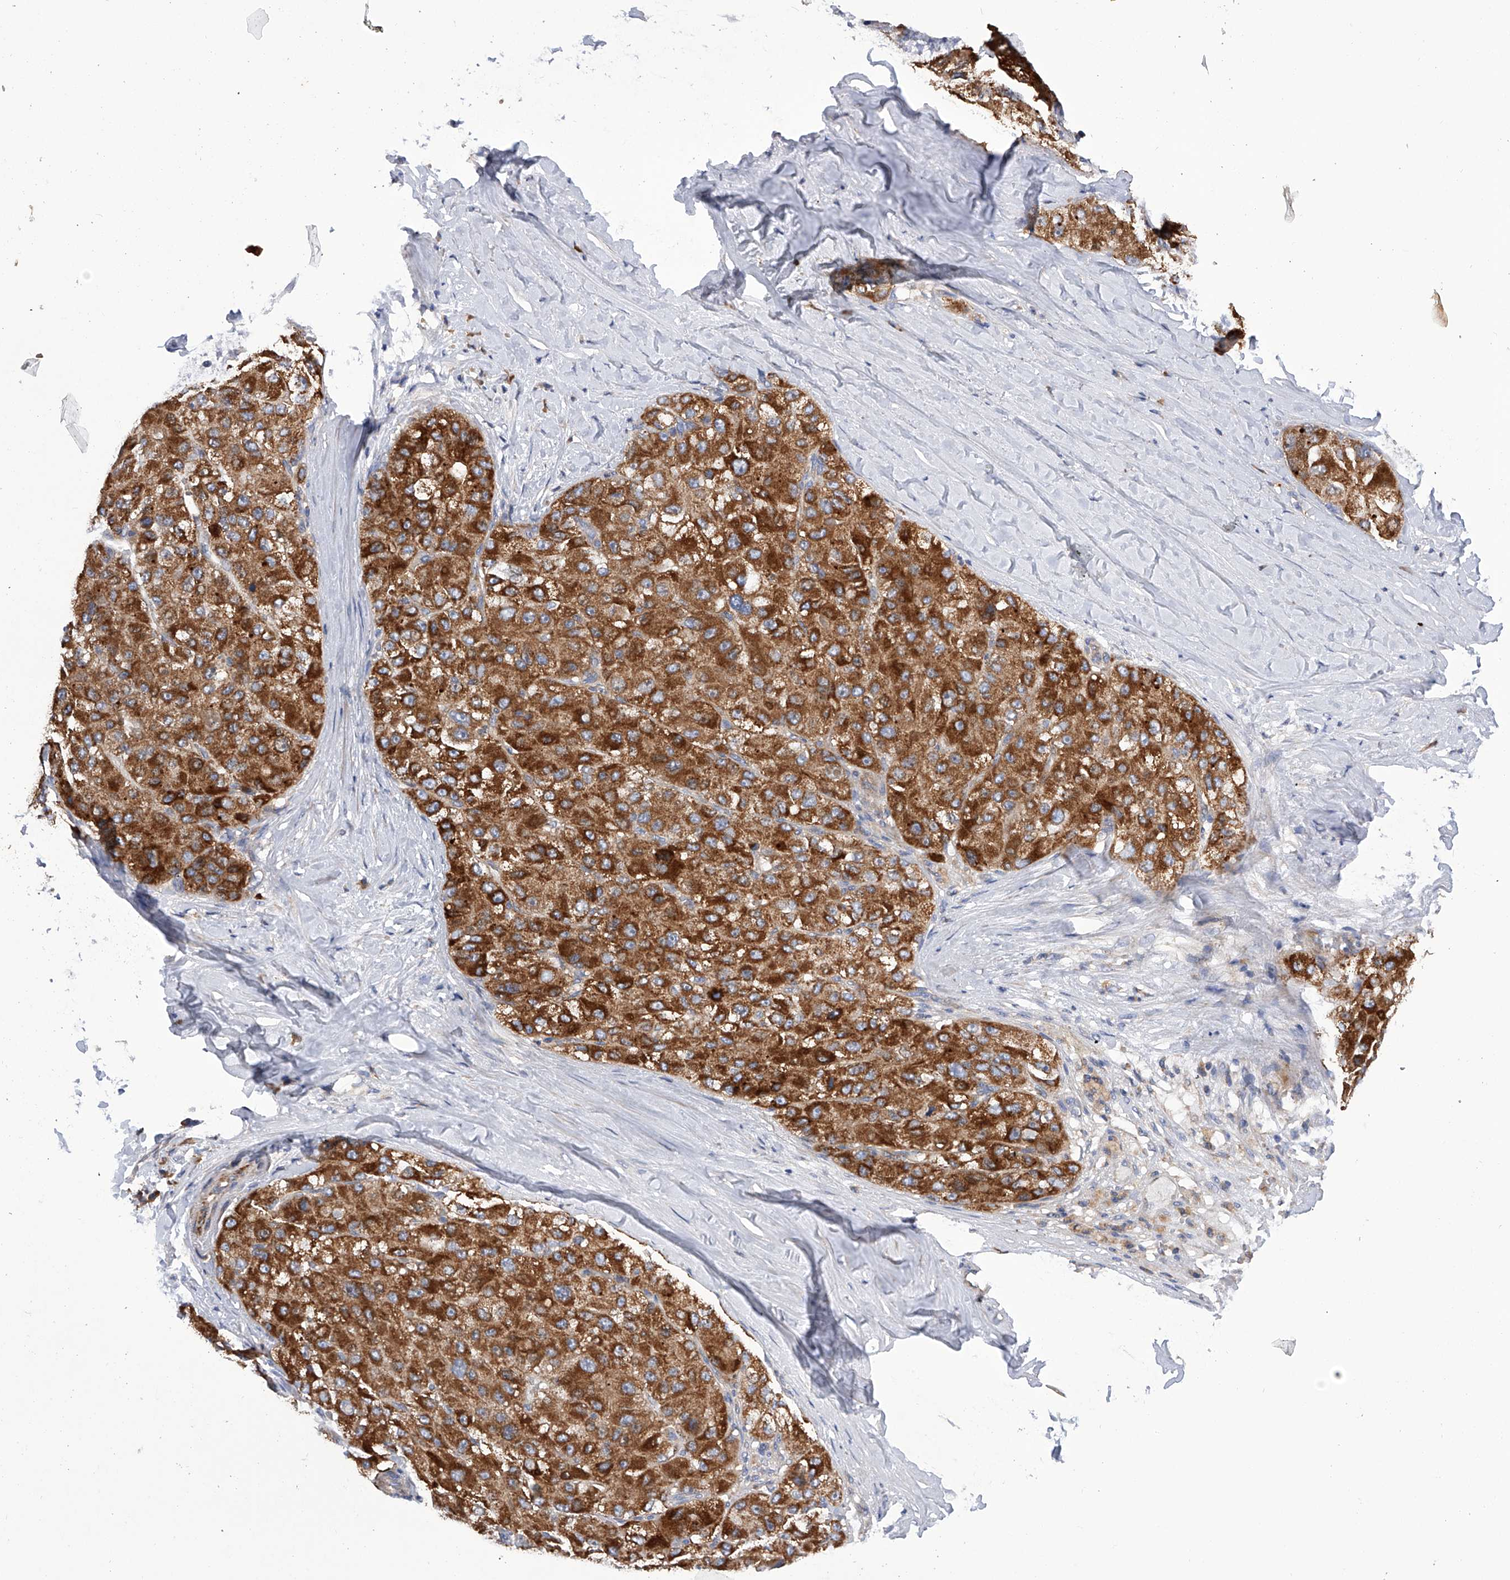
{"staining": {"intensity": "strong", "quantity": ">75%", "location": "cytoplasmic/membranous"}, "tissue": "liver cancer", "cell_type": "Tumor cells", "image_type": "cancer", "snomed": [{"axis": "morphology", "description": "Carcinoma, Hepatocellular, NOS"}, {"axis": "topography", "description": "Liver"}], "caption": "Protein staining of liver hepatocellular carcinoma tissue displays strong cytoplasmic/membranous positivity in about >75% of tumor cells.", "gene": "MLYCD", "patient": {"sex": "male", "age": 80}}